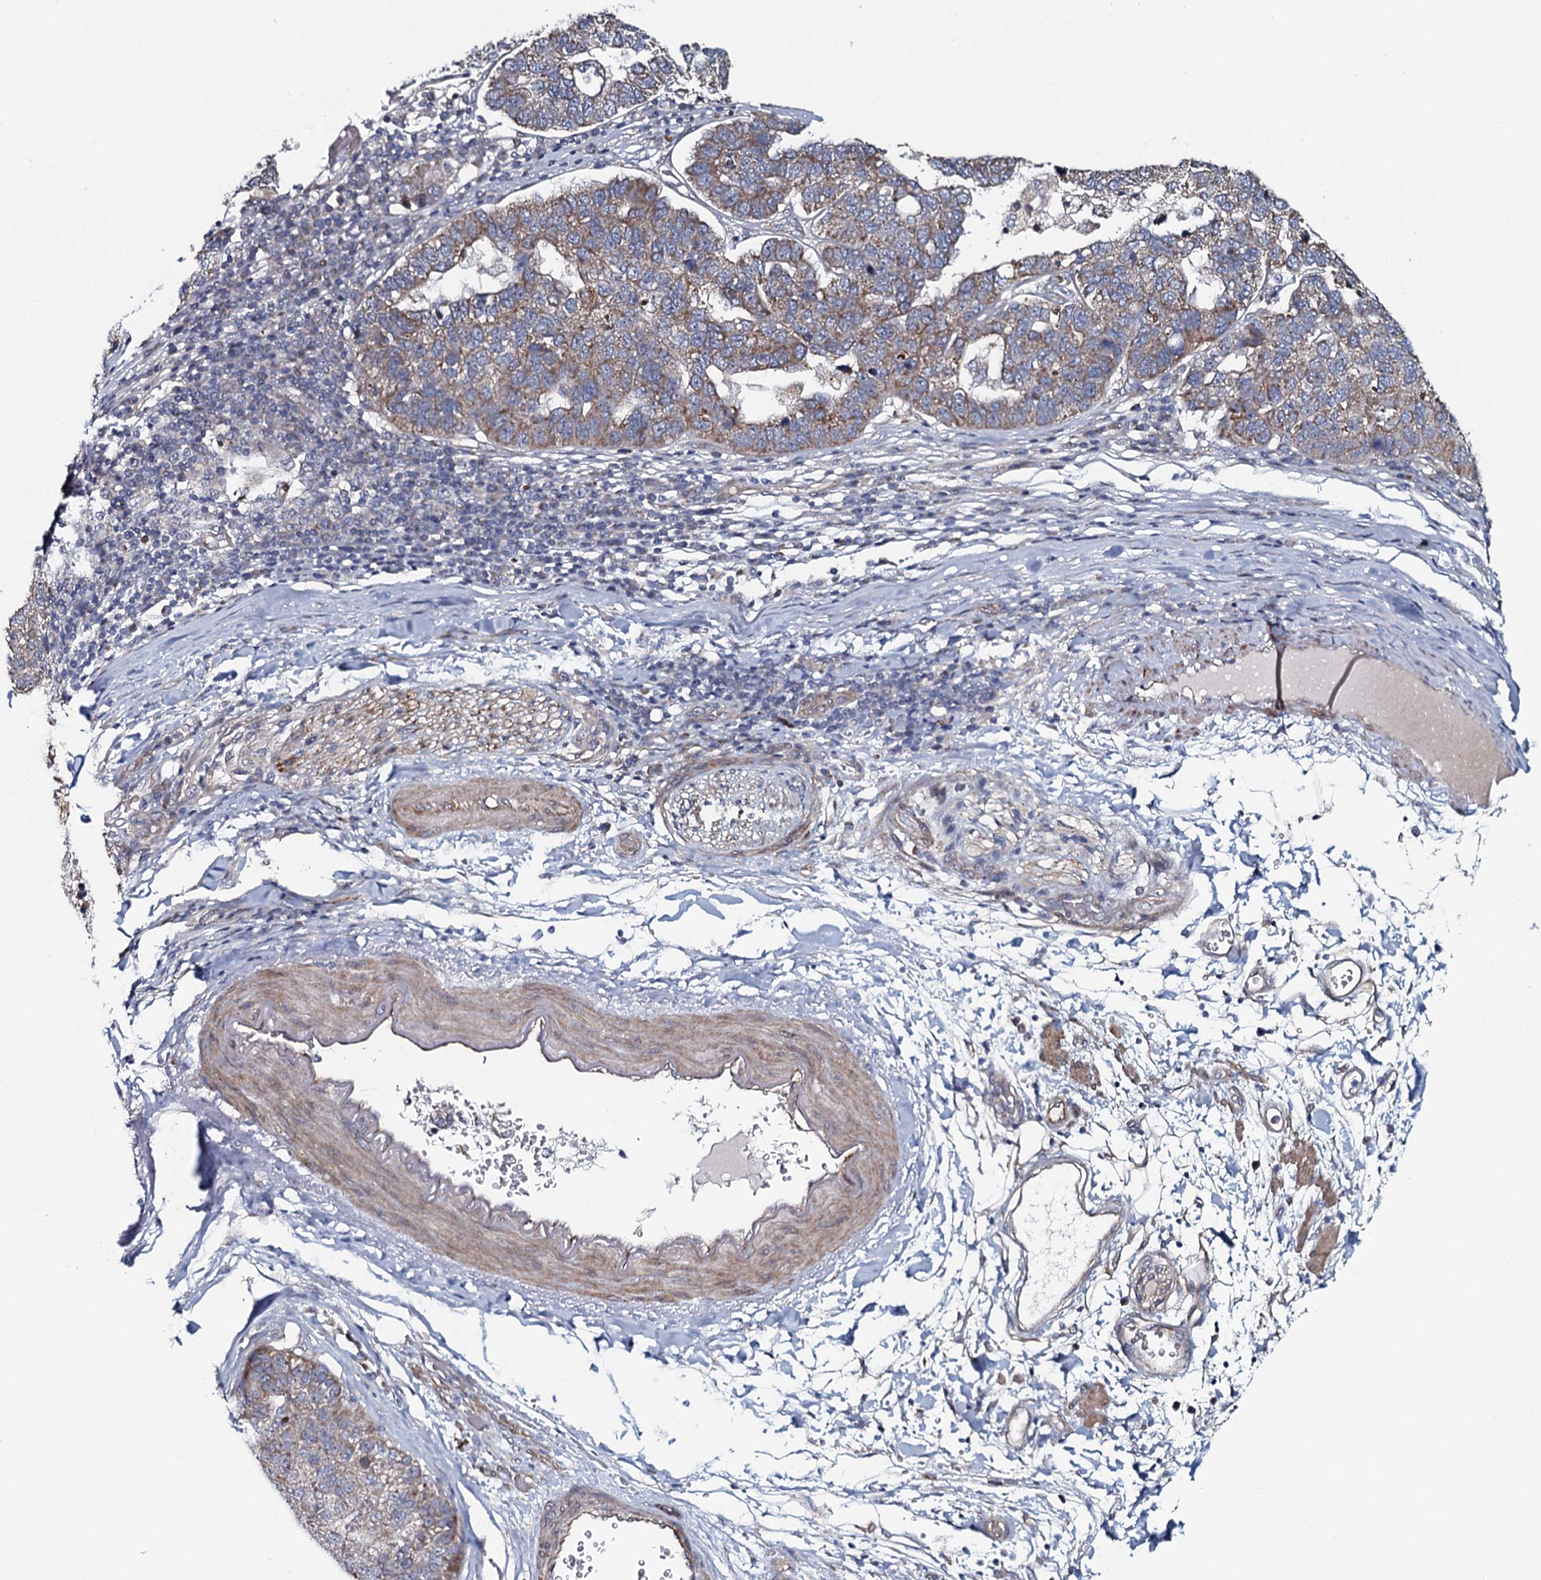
{"staining": {"intensity": "moderate", "quantity": ">75%", "location": "cytoplasmic/membranous"}, "tissue": "pancreatic cancer", "cell_type": "Tumor cells", "image_type": "cancer", "snomed": [{"axis": "morphology", "description": "Adenocarcinoma, NOS"}, {"axis": "topography", "description": "Pancreas"}], "caption": "A micrograph of human pancreatic cancer stained for a protein demonstrates moderate cytoplasmic/membranous brown staining in tumor cells. The protein of interest is shown in brown color, while the nuclei are stained blue.", "gene": "KCTD4", "patient": {"sex": "female", "age": 61}}